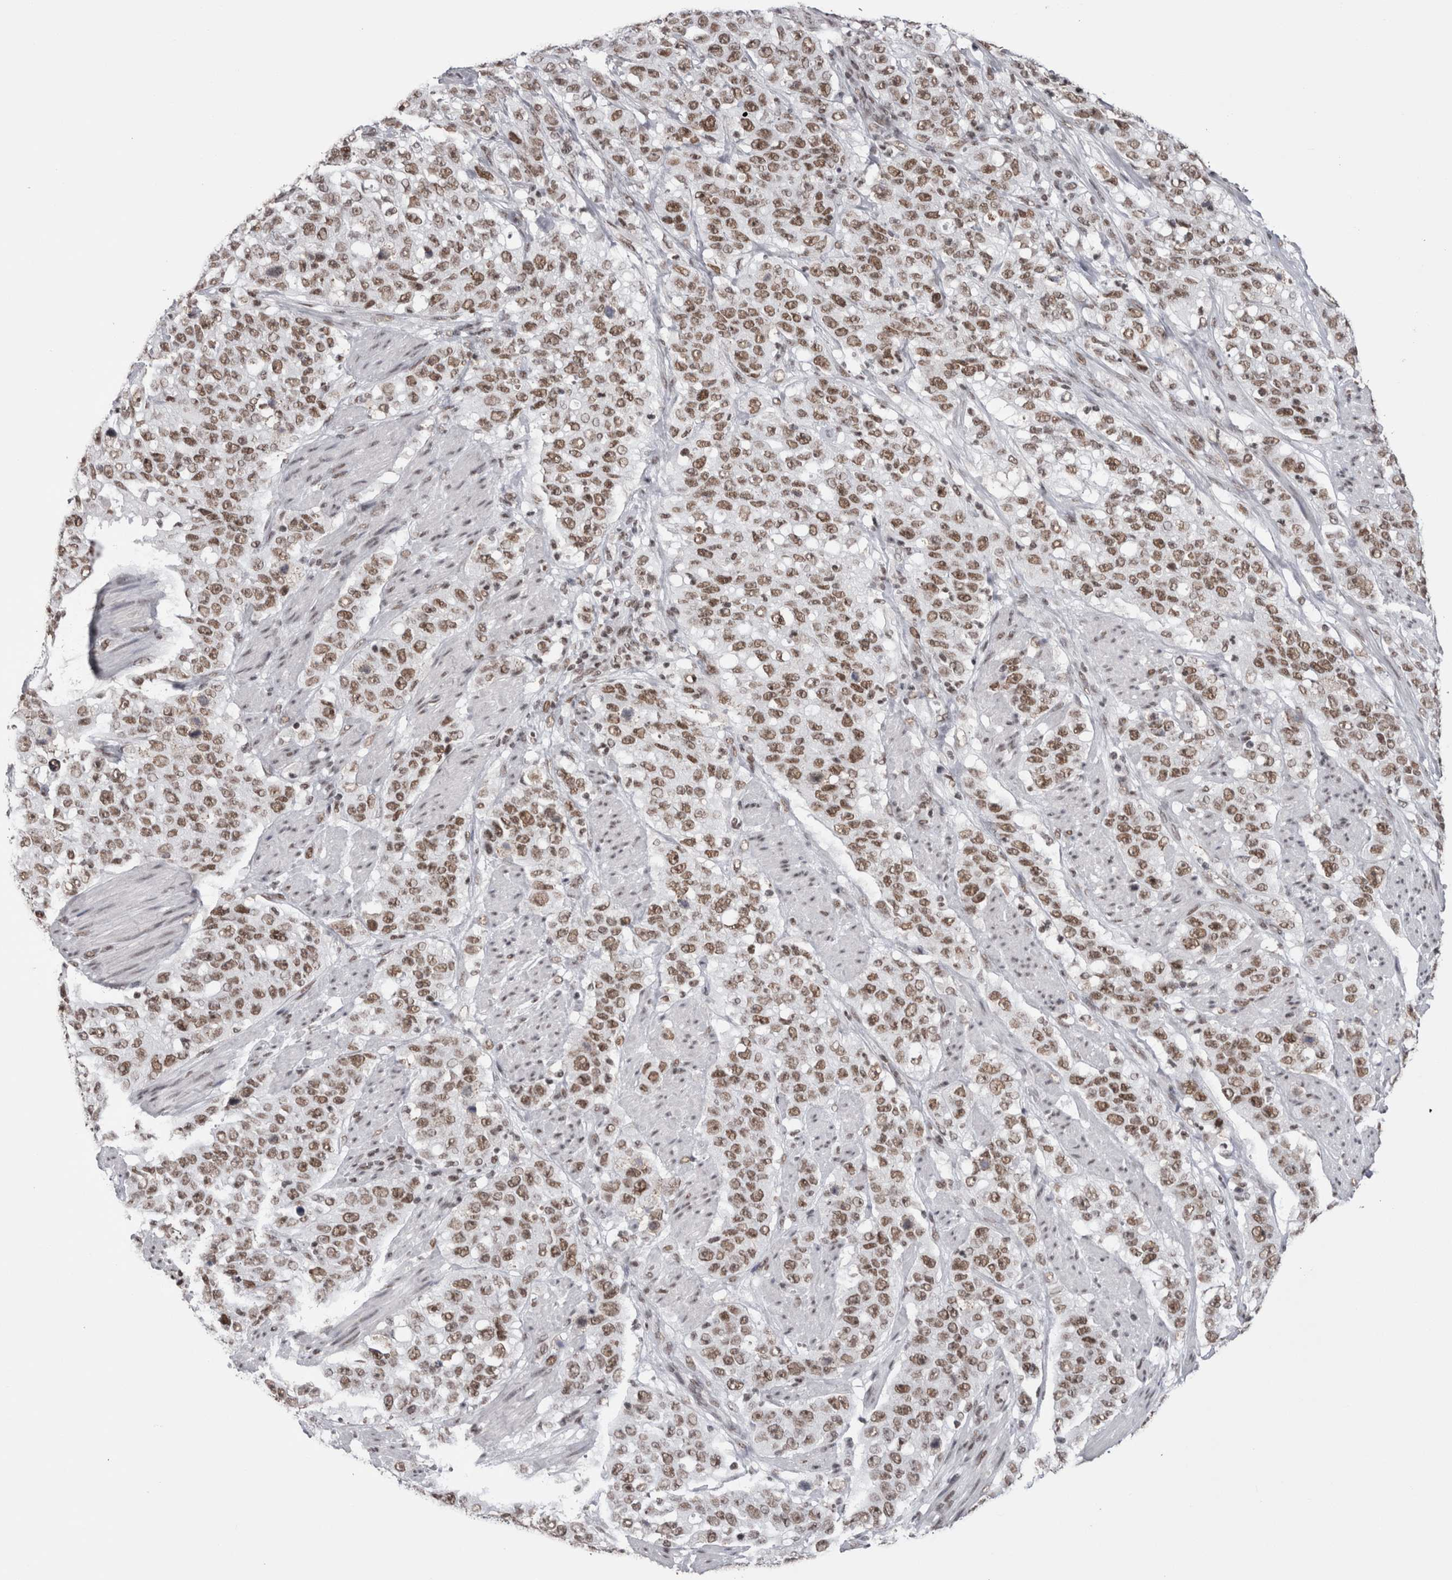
{"staining": {"intensity": "moderate", "quantity": ">75%", "location": "nuclear"}, "tissue": "stomach cancer", "cell_type": "Tumor cells", "image_type": "cancer", "snomed": [{"axis": "morphology", "description": "Adenocarcinoma, NOS"}, {"axis": "topography", "description": "Stomach"}], "caption": "Immunohistochemical staining of stomach adenocarcinoma exhibits medium levels of moderate nuclear protein expression in approximately >75% of tumor cells.", "gene": "SMC1A", "patient": {"sex": "male", "age": 48}}